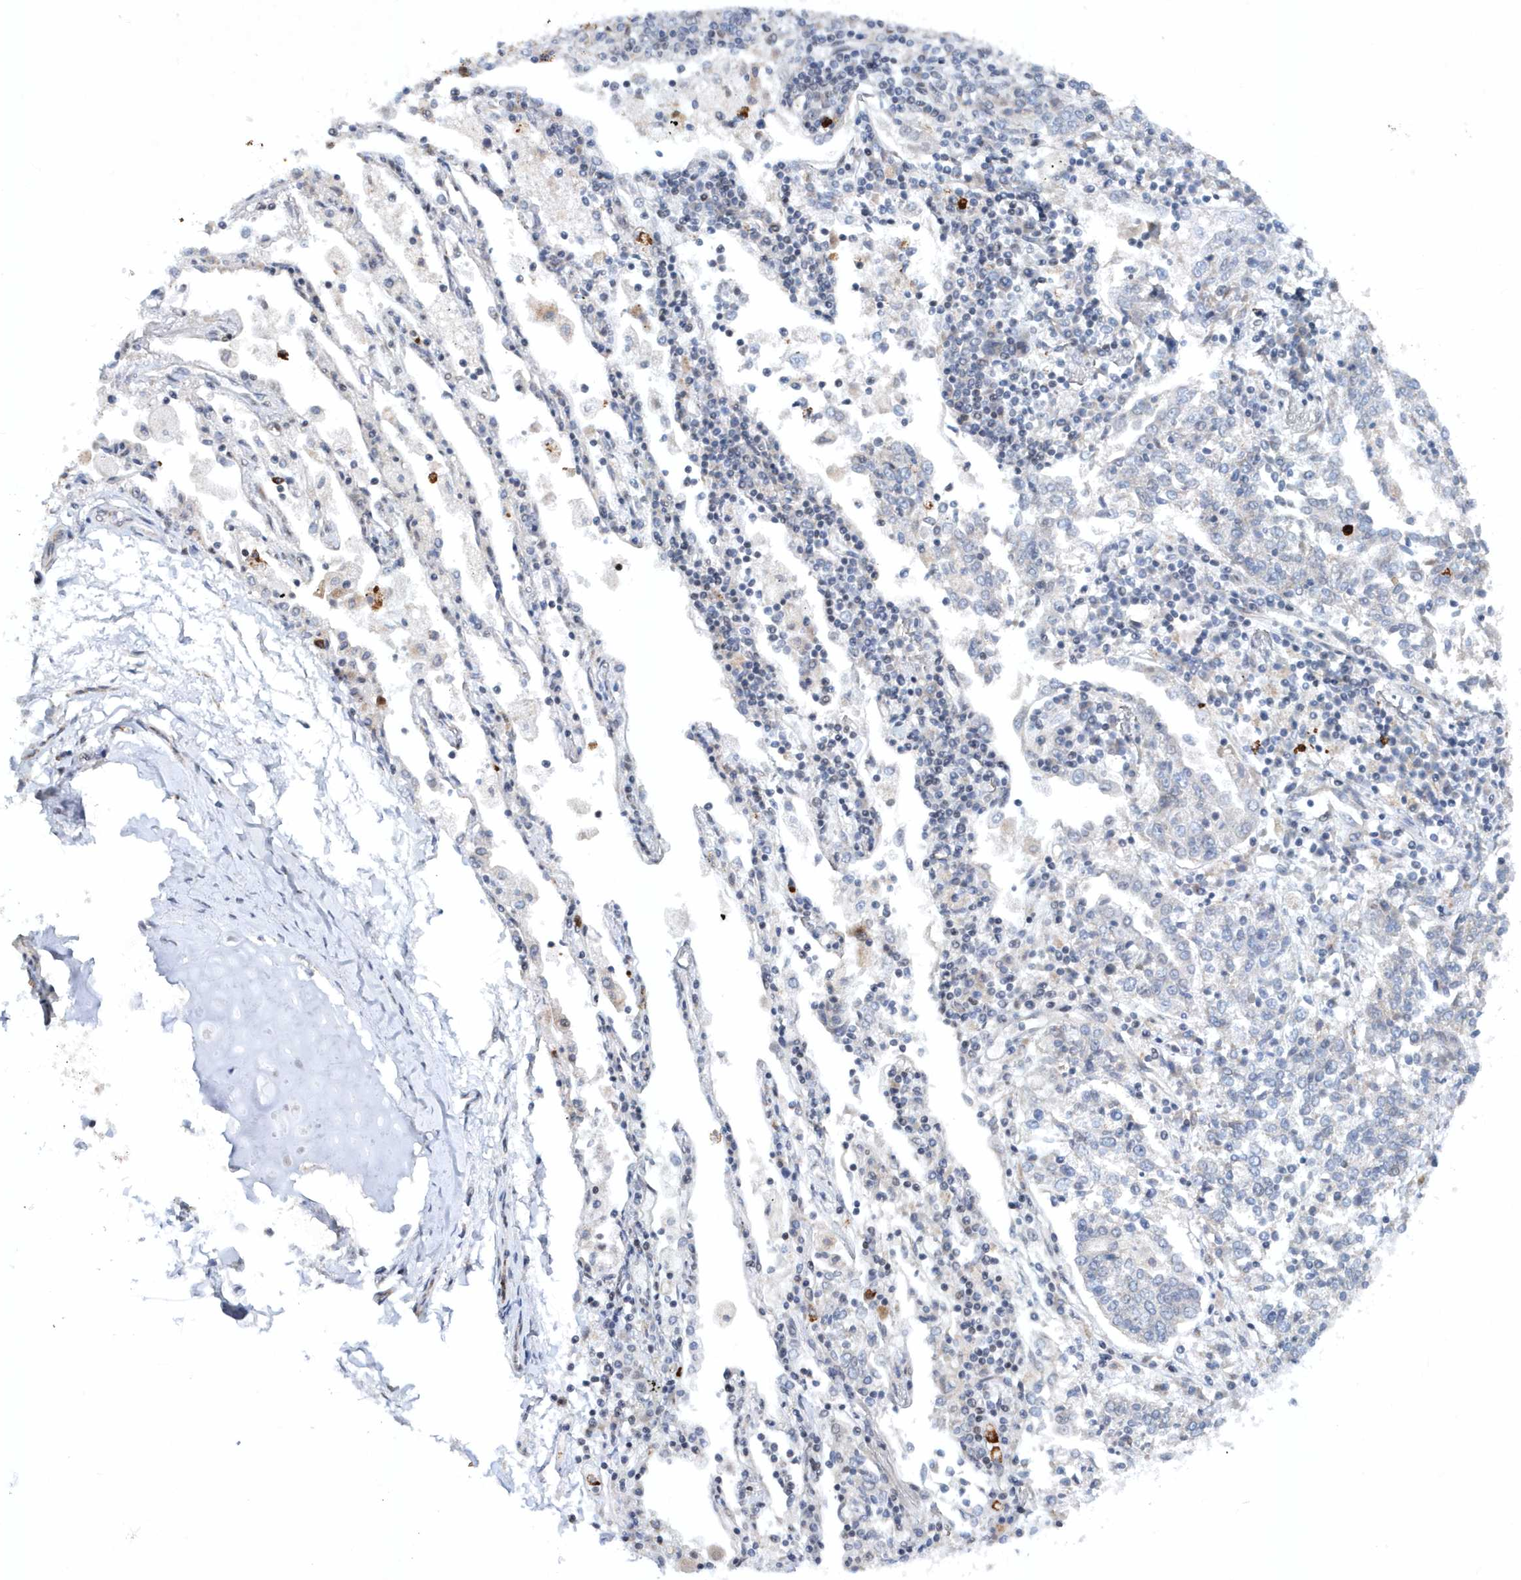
{"staining": {"intensity": "negative", "quantity": "none", "location": "none"}, "tissue": "lung cancer", "cell_type": "Tumor cells", "image_type": "cancer", "snomed": [{"axis": "morphology", "description": "Normal tissue, NOS"}, {"axis": "morphology", "description": "Squamous cell carcinoma, NOS"}, {"axis": "topography", "description": "Cartilage tissue"}, {"axis": "topography", "description": "Lung"}, {"axis": "topography", "description": "Peripheral nerve tissue"}], "caption": "Micrograph shows no significant protein staining in tumor cells of lung squamous cell carcinoma.", "gene": "SOWAHB", "patient": {"sex": "female", "age": 49}}